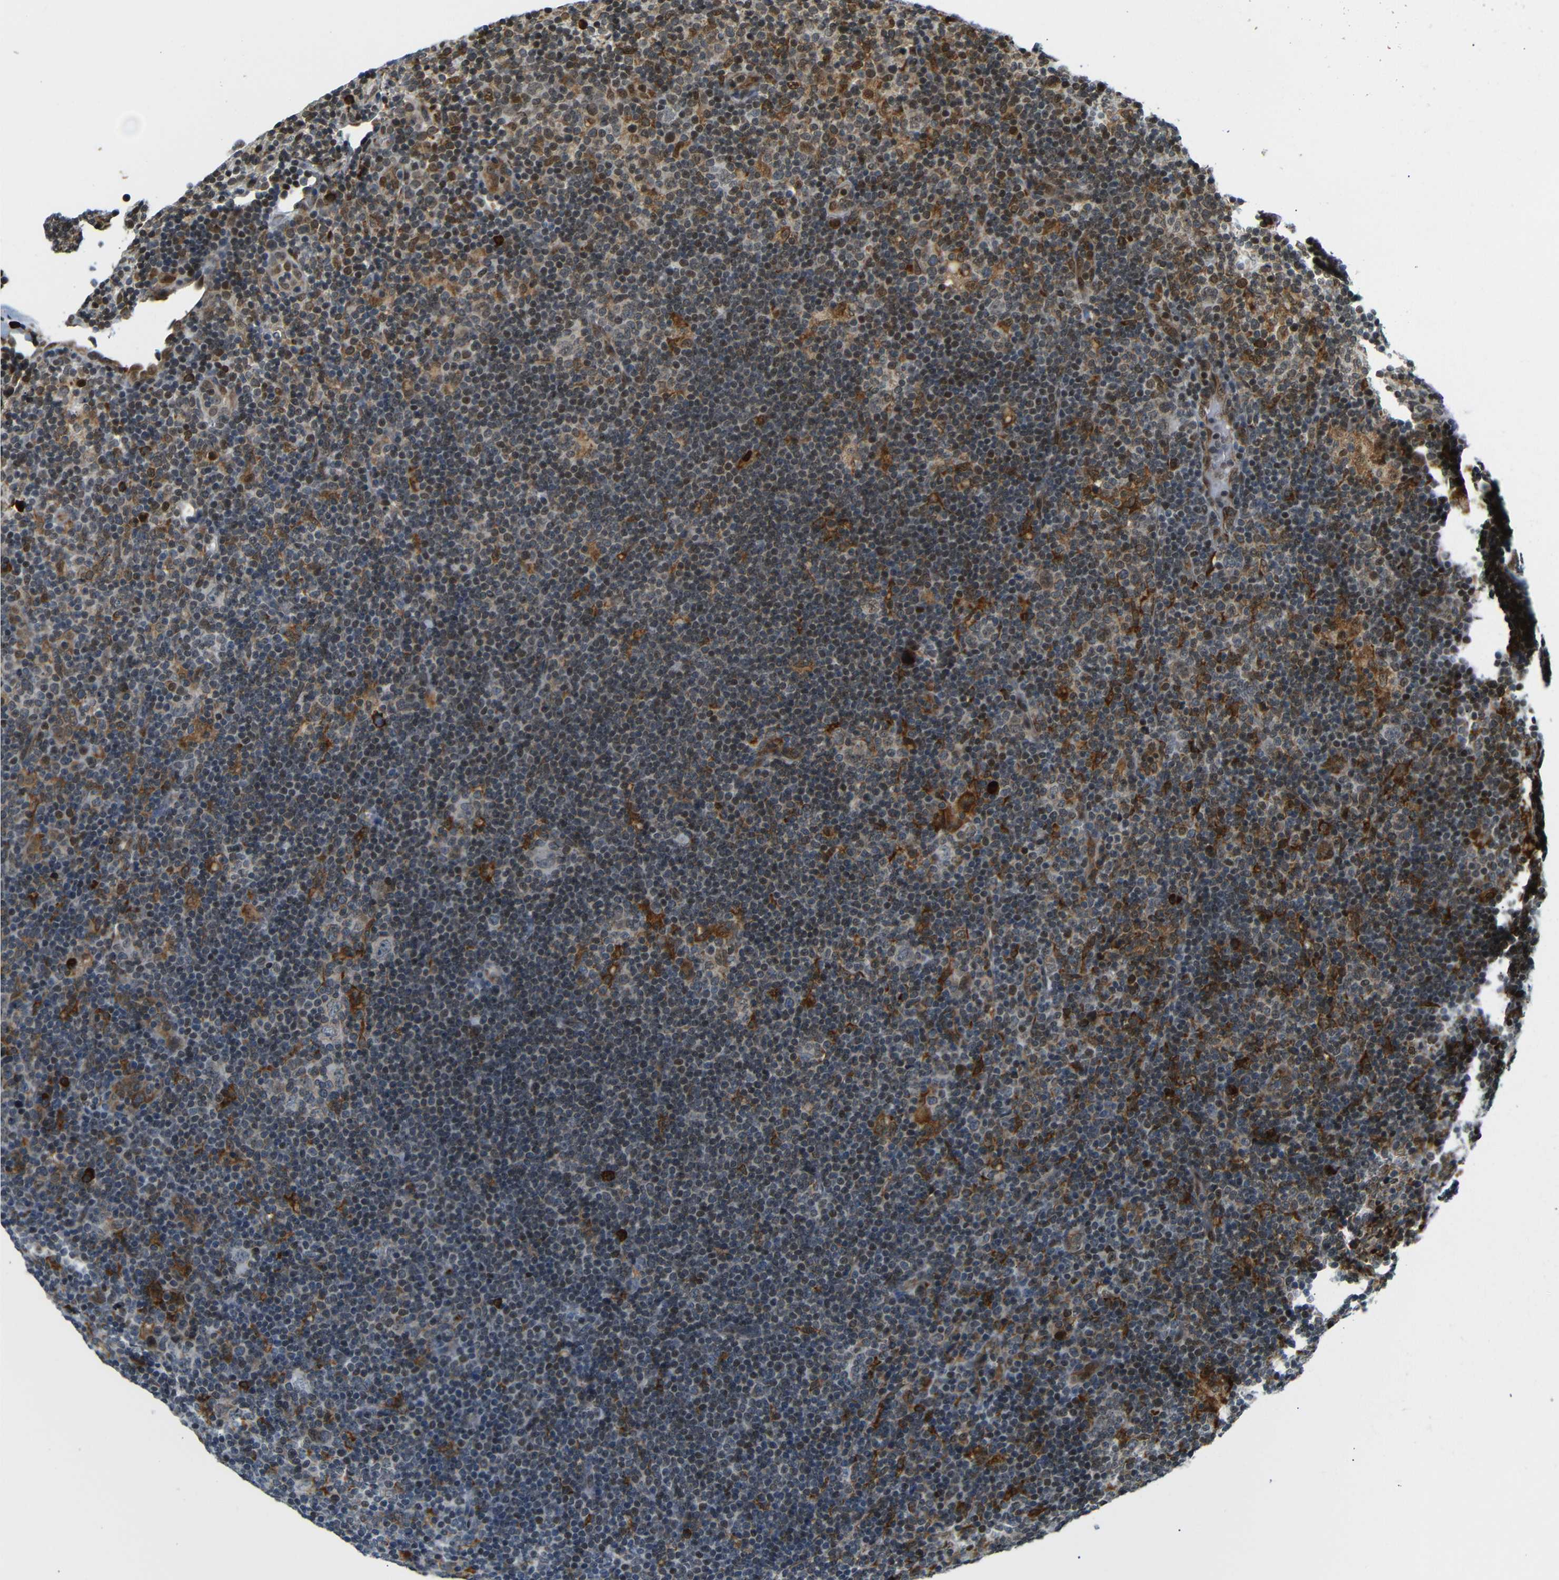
{"staining": {"intensity": "weak", "quantity": "<25%", "location": "cytoplasmic/membranous"}, "tissue": "lymphoma", "cell_type": "Tumor cells", "image_type": "cancer", "snomed": [{"axis": "morphology", "description": "Hodgkin's disease, NOS"}, {"axis": "topography", "description": "Lymph node"}], "caption": "This is a image of immunohistochemistry (IHC) staining of lymphoma, which shows no positivity in tumor cells.", "gene": "SPCS2", "patient": {"sex": "female", "age": 57}}